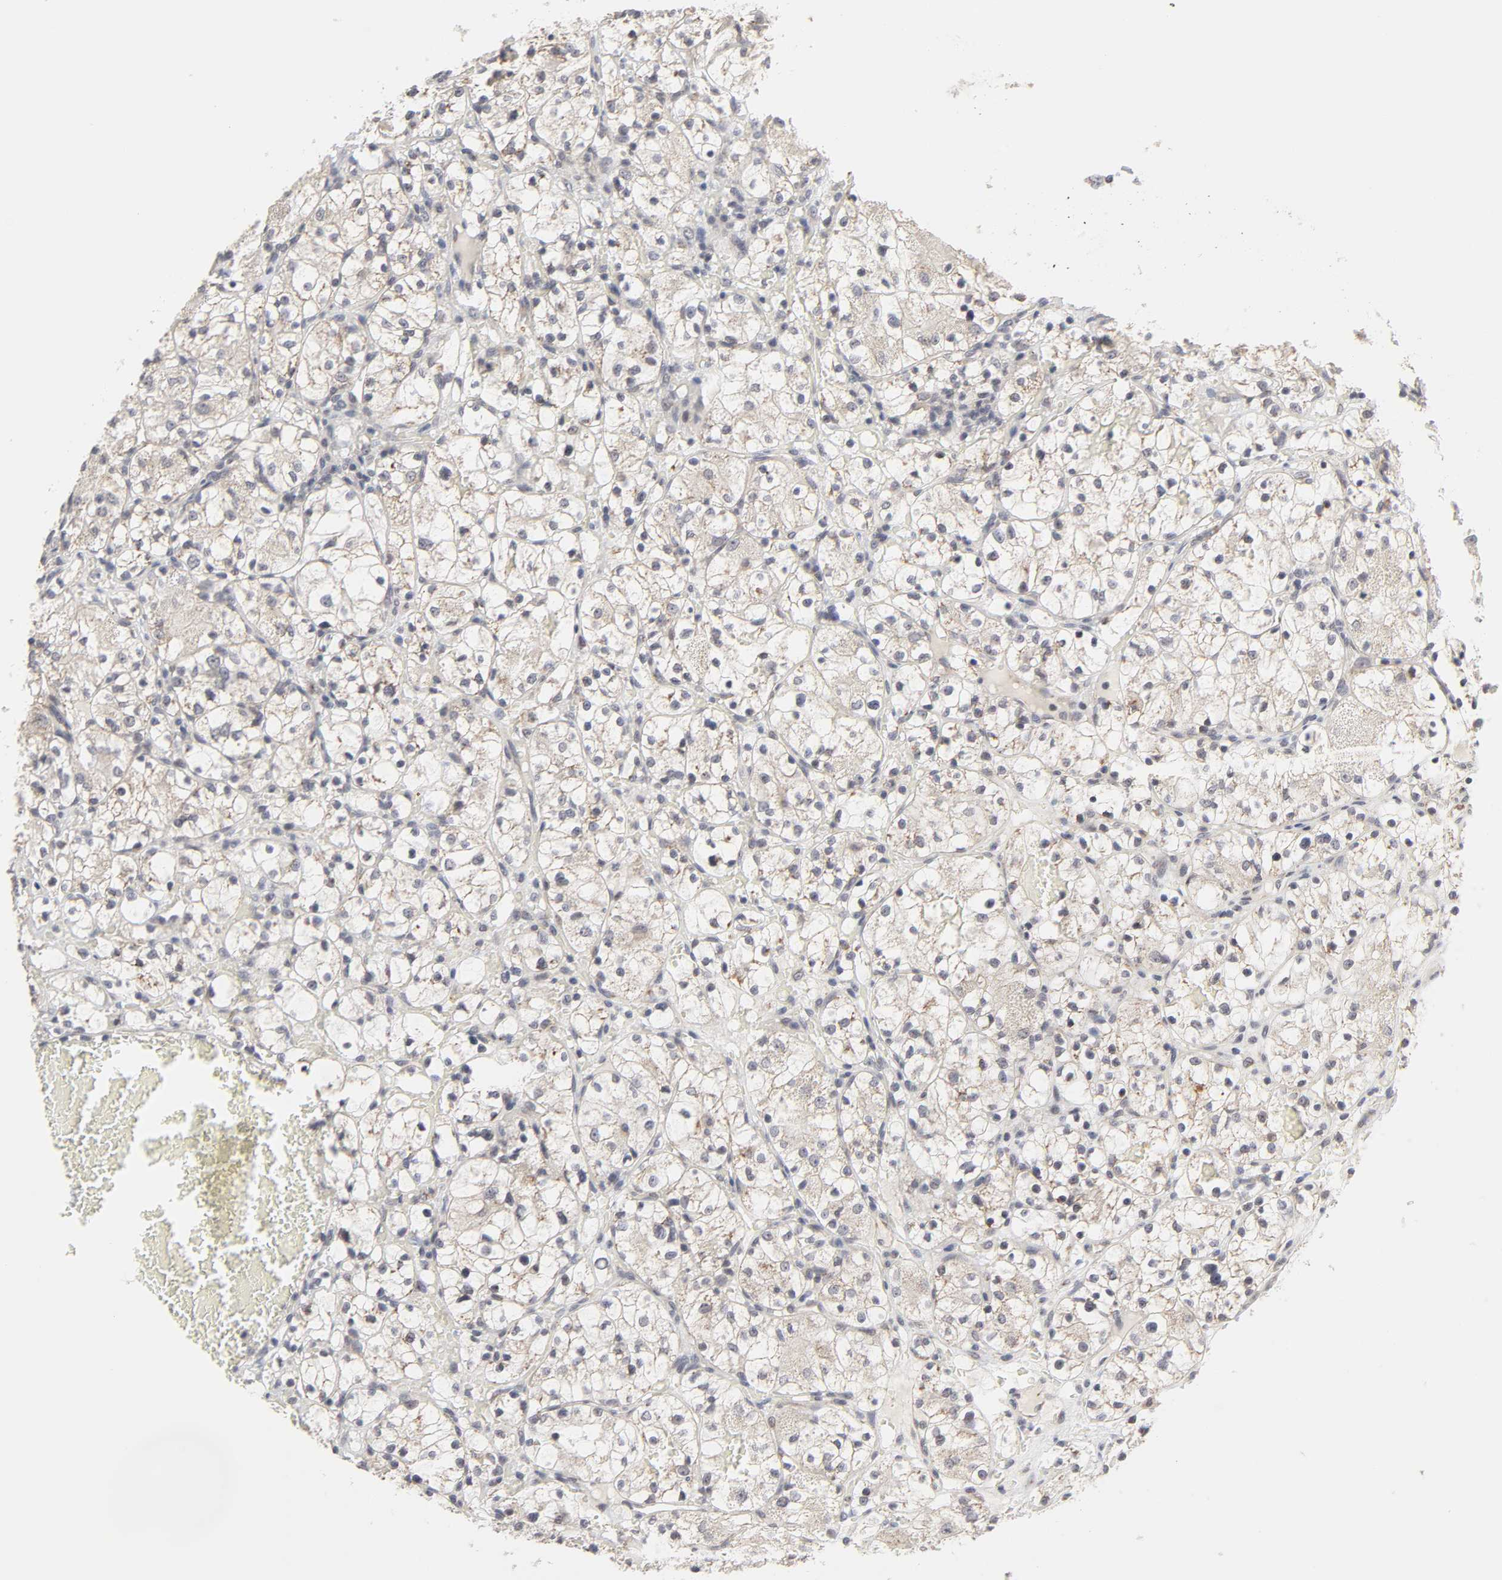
{"staining": {"intensity": "moderate", "quantity": "25%-75%", "location": "cytoplasmic/membranous"}, "tissue": "renal cancer", "cell_type": "Tumor cells", "image_type": "cancer", "snomed": [{"axis": "morphology", "description": "Adenocarcinoma, NOS"}, {"axis": "topography", "description": "Kidney"}], "caption": "There is medium levels of moderate cytoplasmic/membranous expression in tumor cells of renal cancer (adenocarcinoma), as demonstrated by immunohistochemical staining (brown color).", "gene": "AUH", "patient": {"sex": "female", "age": 60}}